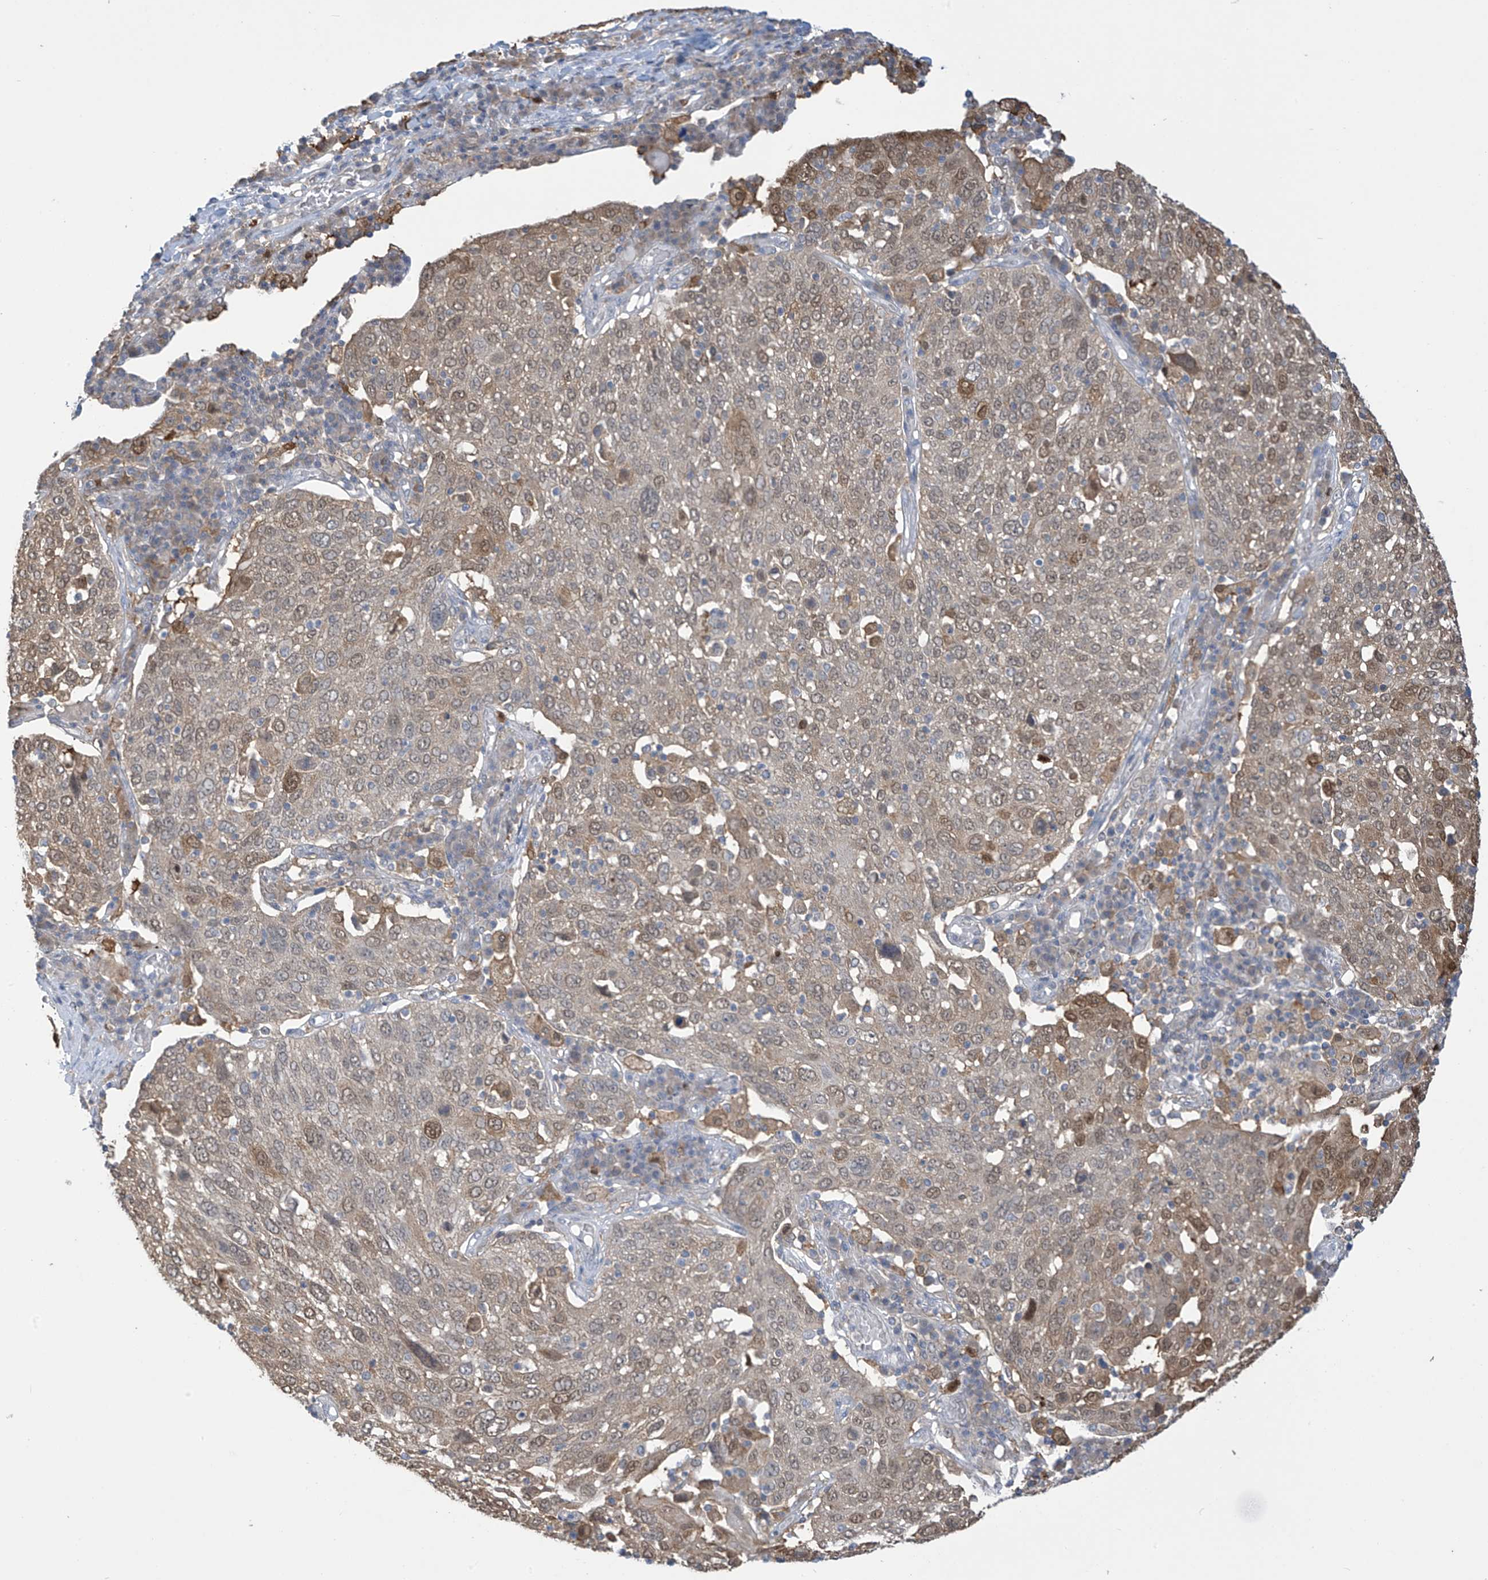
{"staining": {"intensity": "moderate", "quantity": ">75%", "location": "cytoplasmic/membranous,nuclear"}, "tissue": "lung cancer", "cell_type": "Tumor cells", "image_type": "cancer", "snomed": [{"axis": "morphology", "description": "Squamous cell carcinoma, NOS"}, {"axis": "topography", "description": "Lung"}], "caption": "Squamous cell carcinoma (lung) stained with a brown dye reveals moderate cytoplasmic/membranous and nuclear positive staining in approximately >75% of tumor cells.", "gene": "IDH1", "patient": {"sex": "male", "age": 65}}